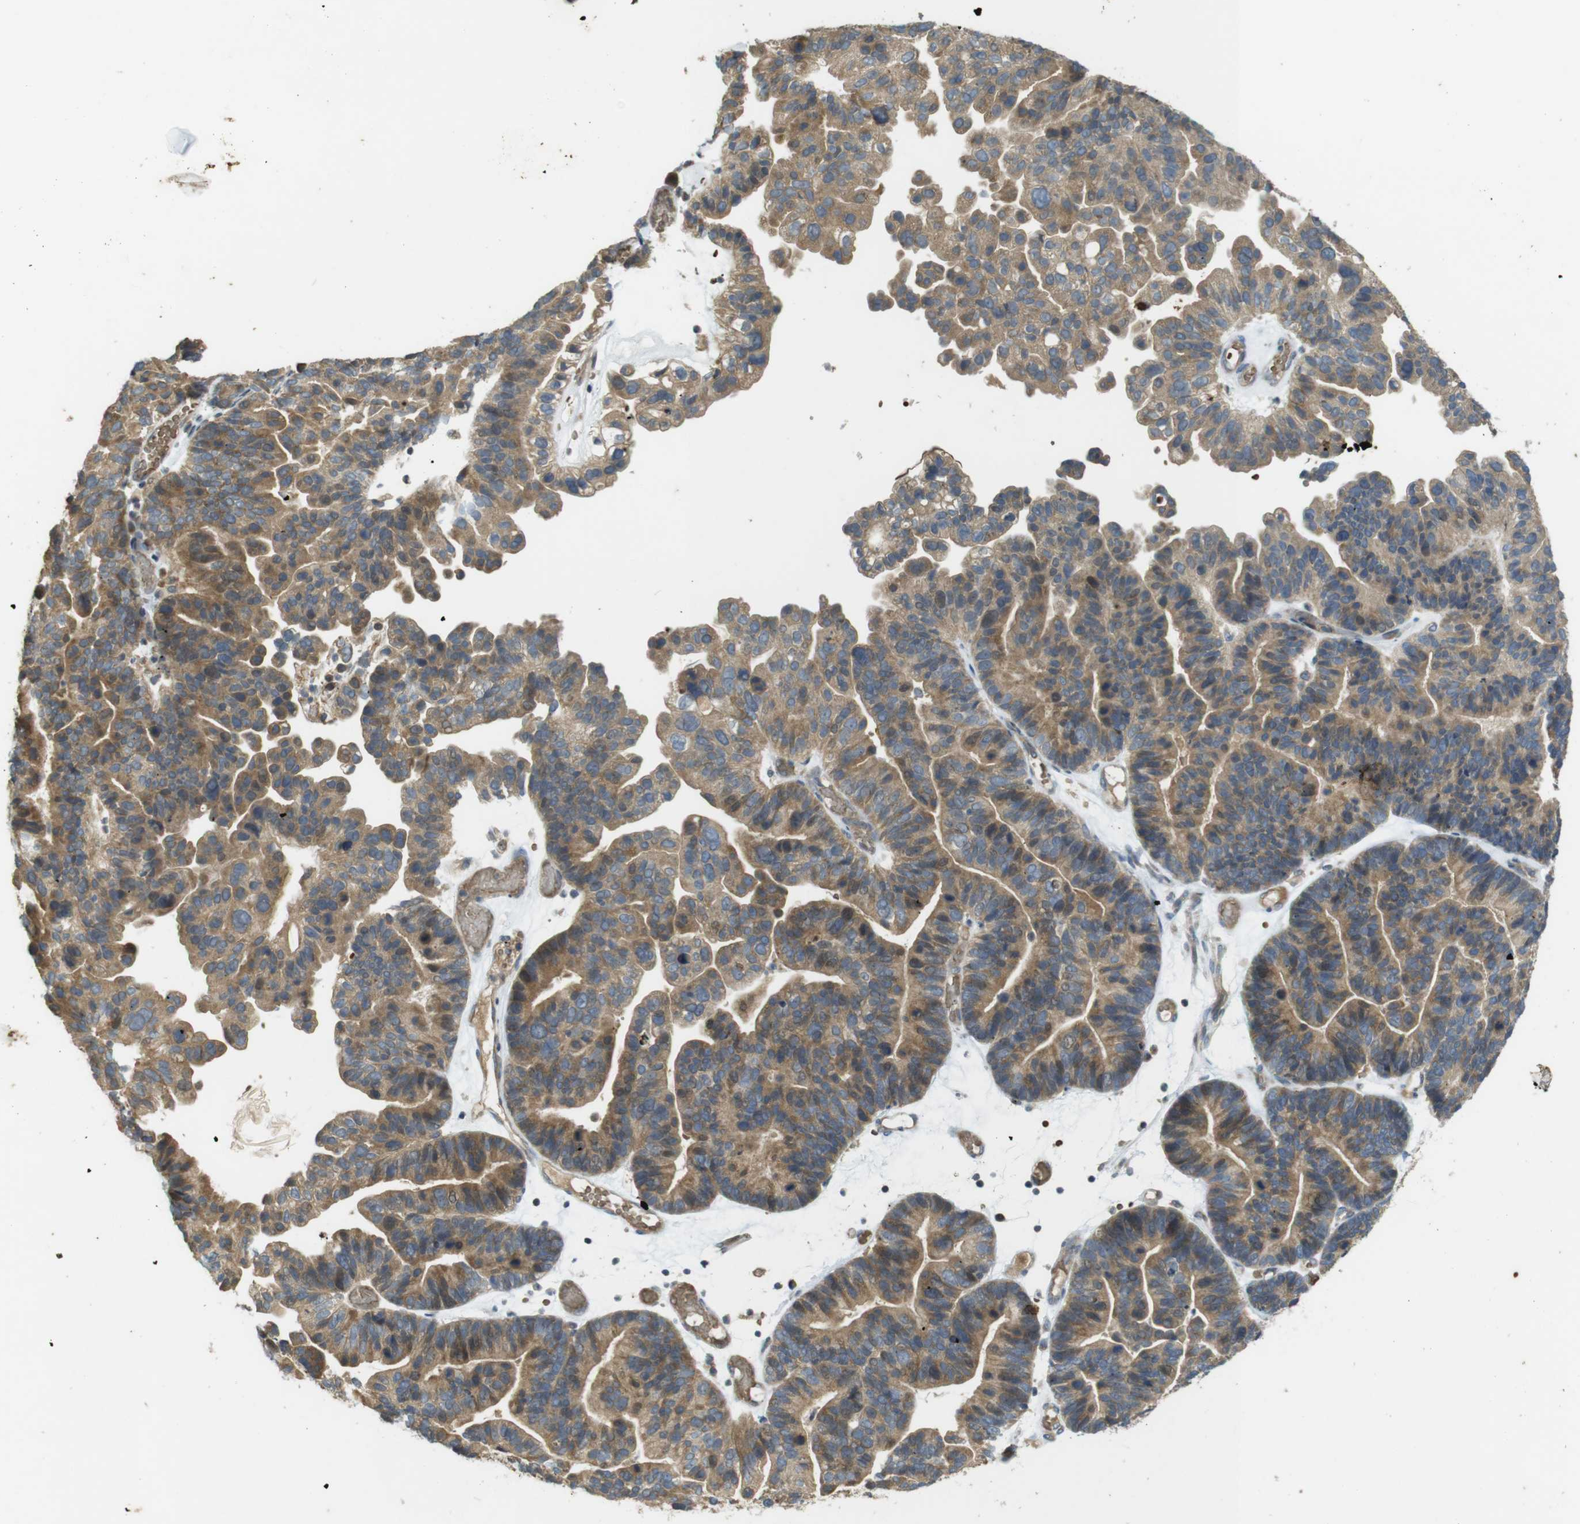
{"staining": {"intensity": "moderate", "quantity": ">75%", "location": "cytoplasmic/membranous"}, "tissue": "ovarian cancer", "cell_type": "Tumor cells", "image_type": "cancer", "snomed": [{"axis": "morphology", "description": "Cystadenocarcinoma, serous, NOS"}, {"axis": "topography", "description": "Ovary"}], "caption": "A medium amount of moderate cytoplasmic/membranous staining is identified in approximately >75% of tumor cells in ovarian cancer (serous cystadenocarcinoma) tissue.", "gene": "CLTC", "patient": {"sex": "female", "age": 56}}